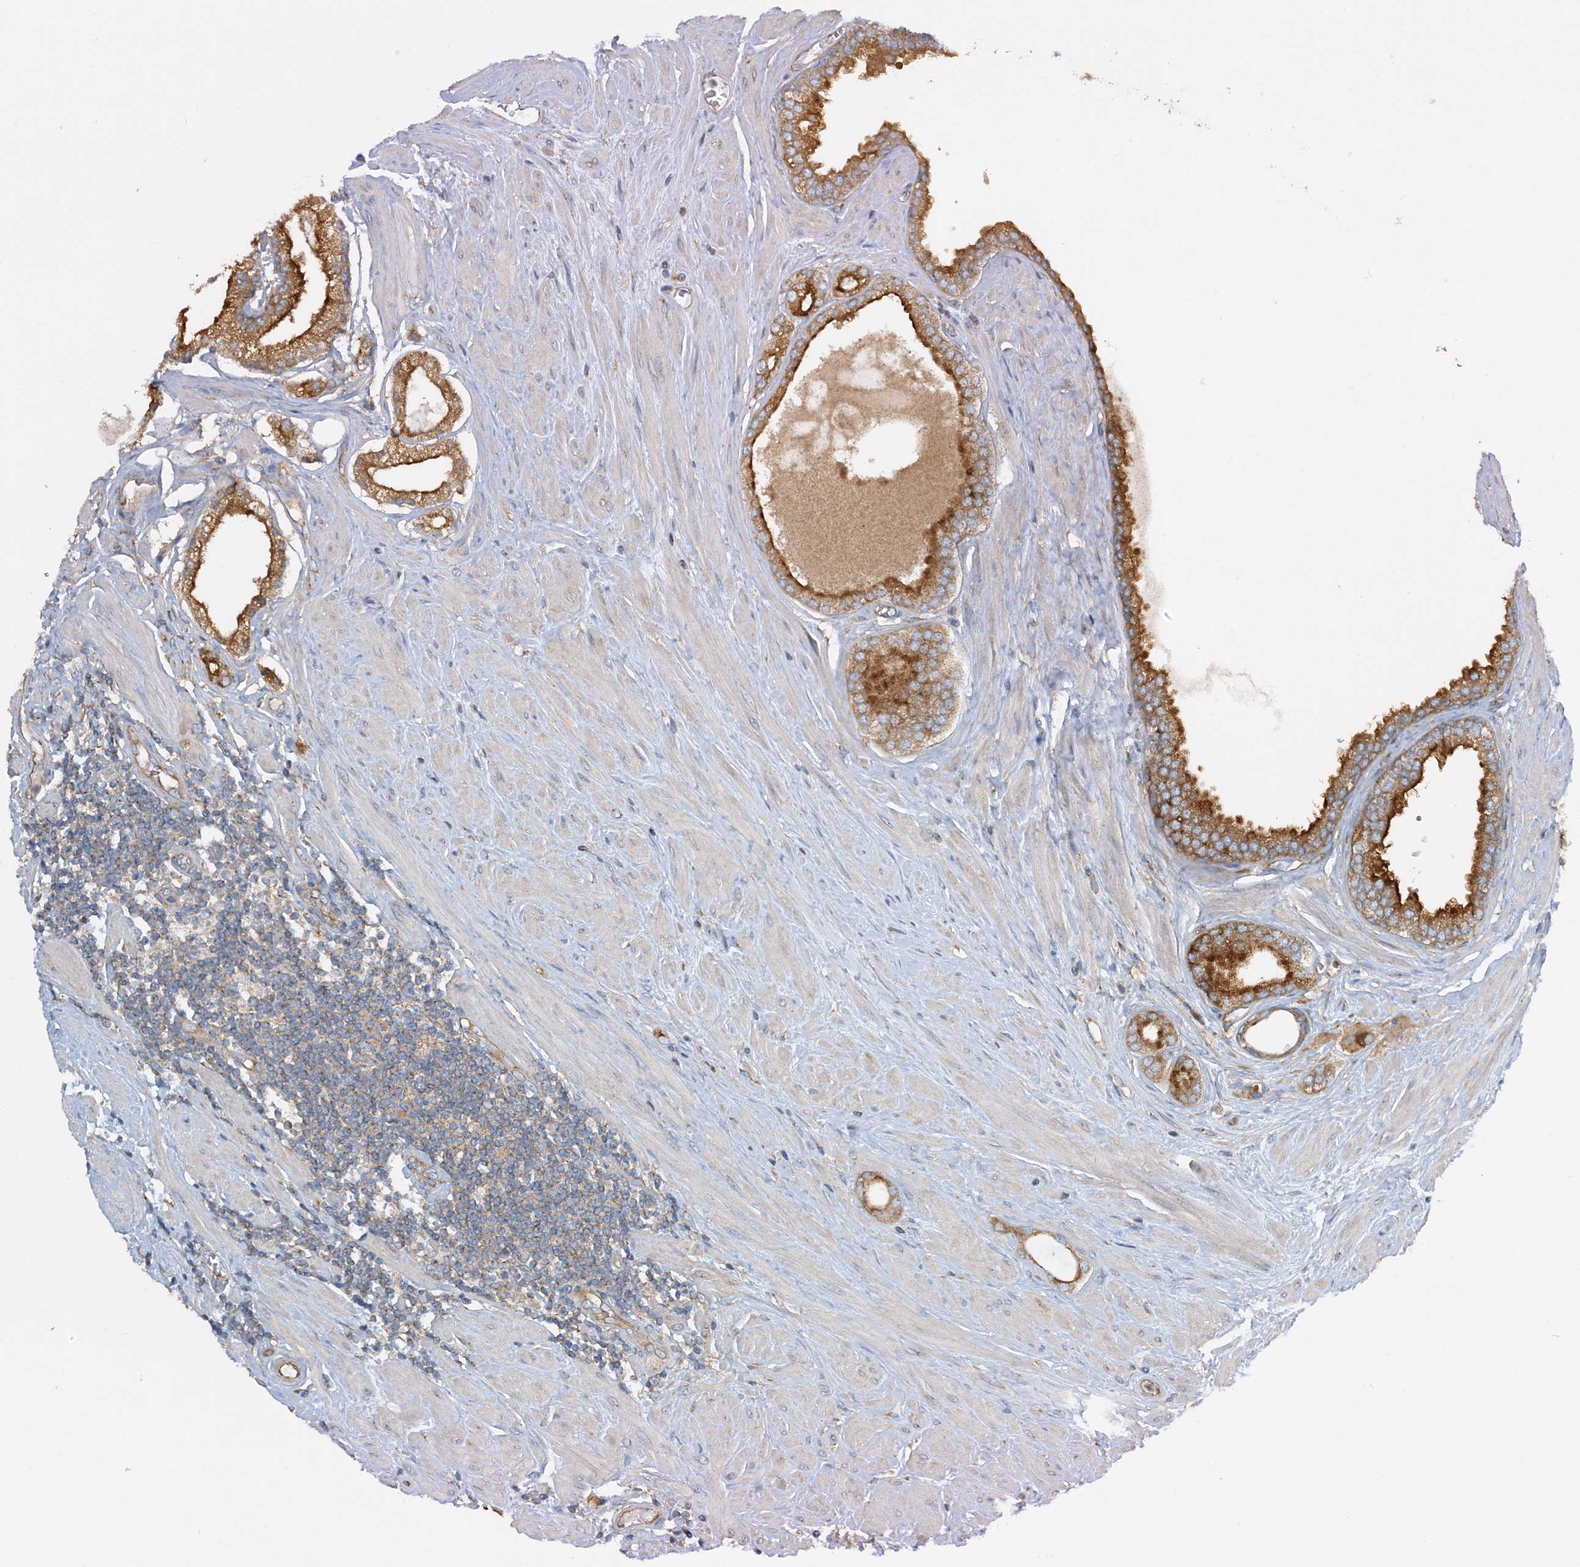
{"staining": {"intensity": "strong", "quantity": ">75%", "location": "cytoplasmic/membranous"}, "tissue": "prostate cancer", "cell_type": "Tumor cells", "image_type": "cancer", "snomed": [{"axis": "morphology", "description": "Adenocarcinoma, Low grade"}, {"axis": "topography", "description": "Prostate"}], "caption": "Immunohistochemistry (DAB (3,3'-diaminobenzidine)) staining of human prostate low-grade adenocarcinoma shows strong cytoplasmic/membranous protein staining in approximately >75% of tumor cells.", "gene": "SIDT1", "patient": {"sex": "male", "age": 62}}